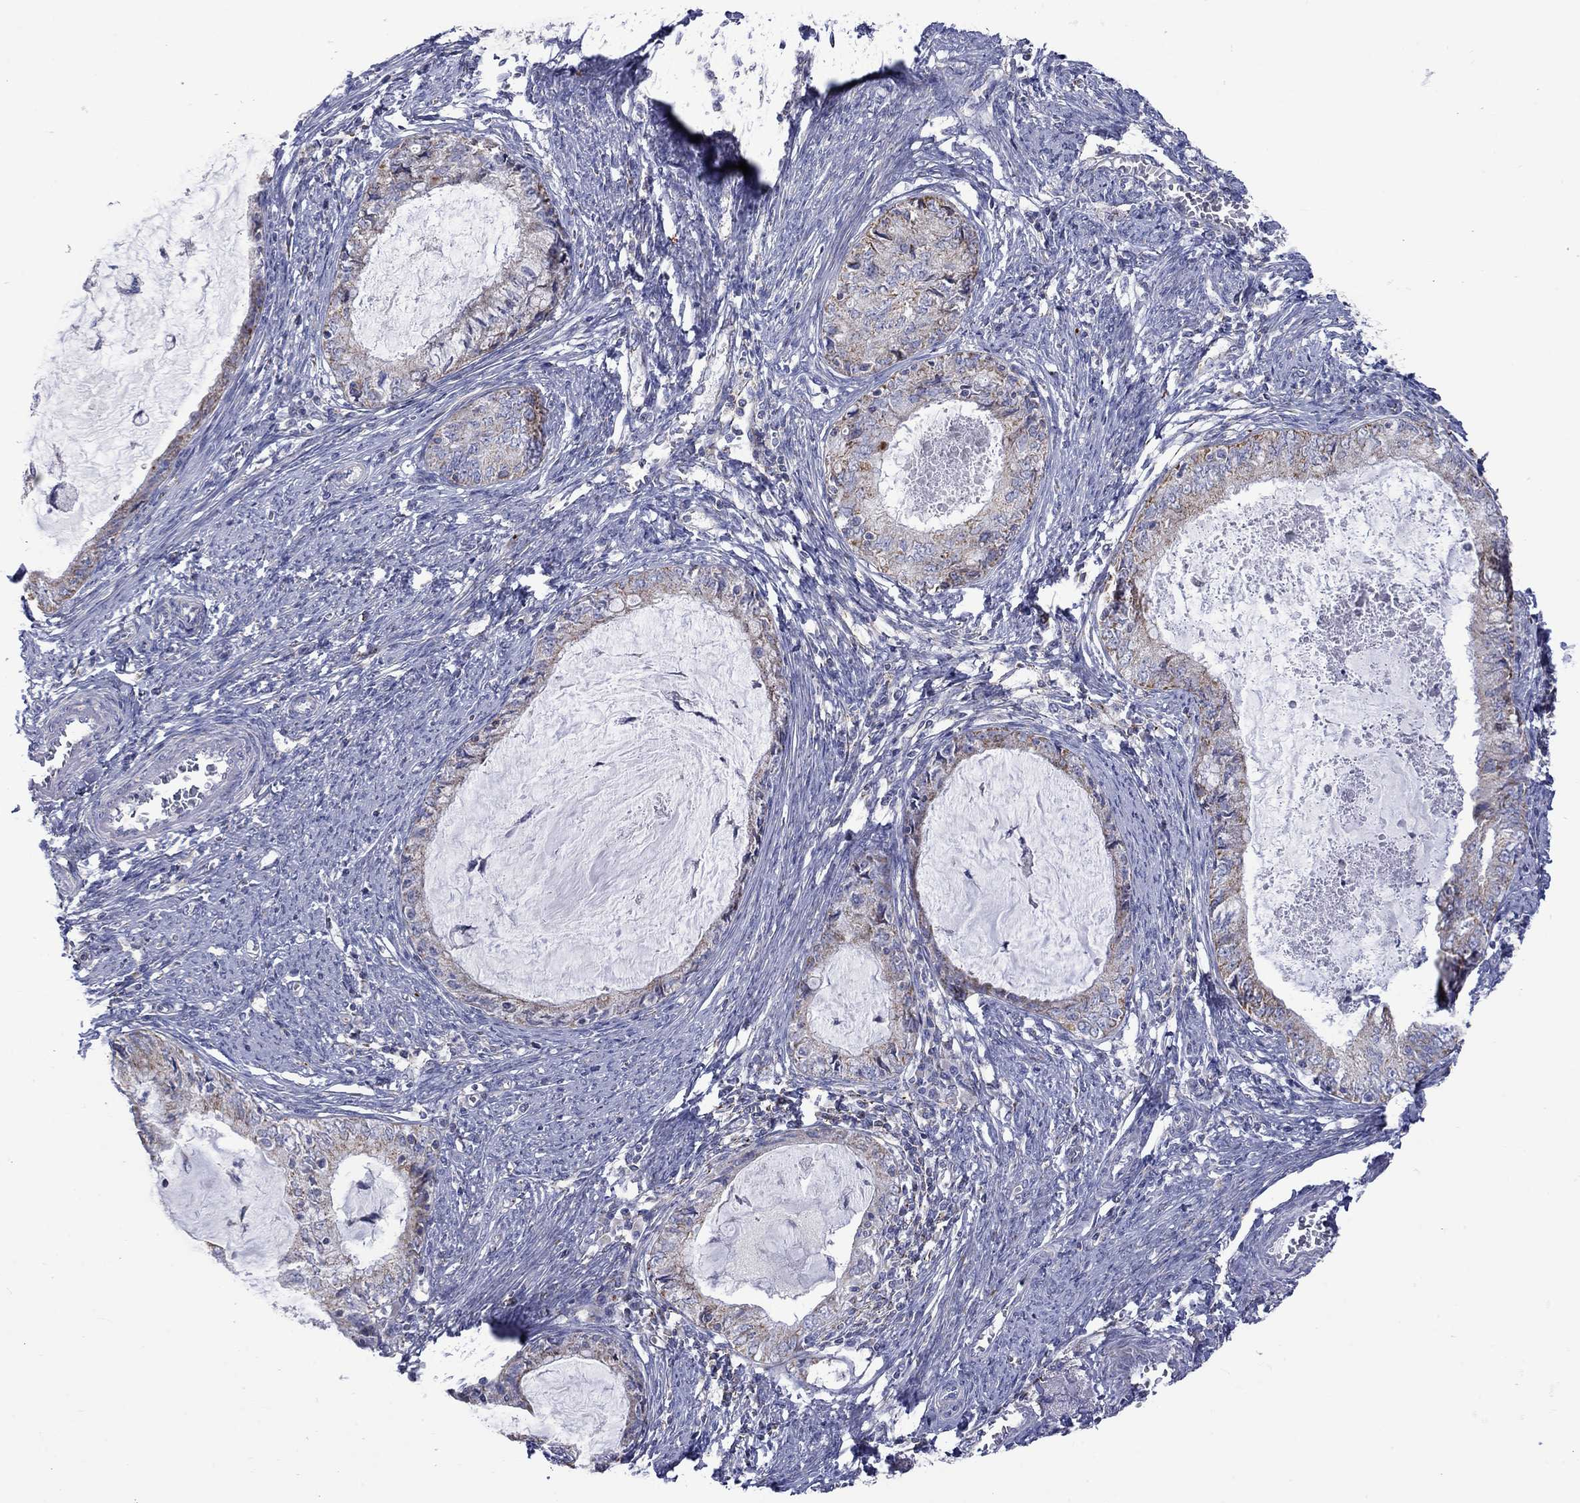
{"staining": {"intensity": "weak", "quantity": "<25%", "location": "cytoplasmic/membranous"}, "tissue": "endometrial cancer", "cell_type": "Tumor cells", "image_type": "cancer", "snomed": [{"axis": "morphology", "description": "Adenocarcinoma, NOS"}, {"axis": "topography", "description": "Endometrium"}], "caption": "Tumor cells are negative for brown protein staining in endometrial cancer (adenocarcinoma).", "gene": "CISD1", "patient": {"sex": "female", "age": 57}}